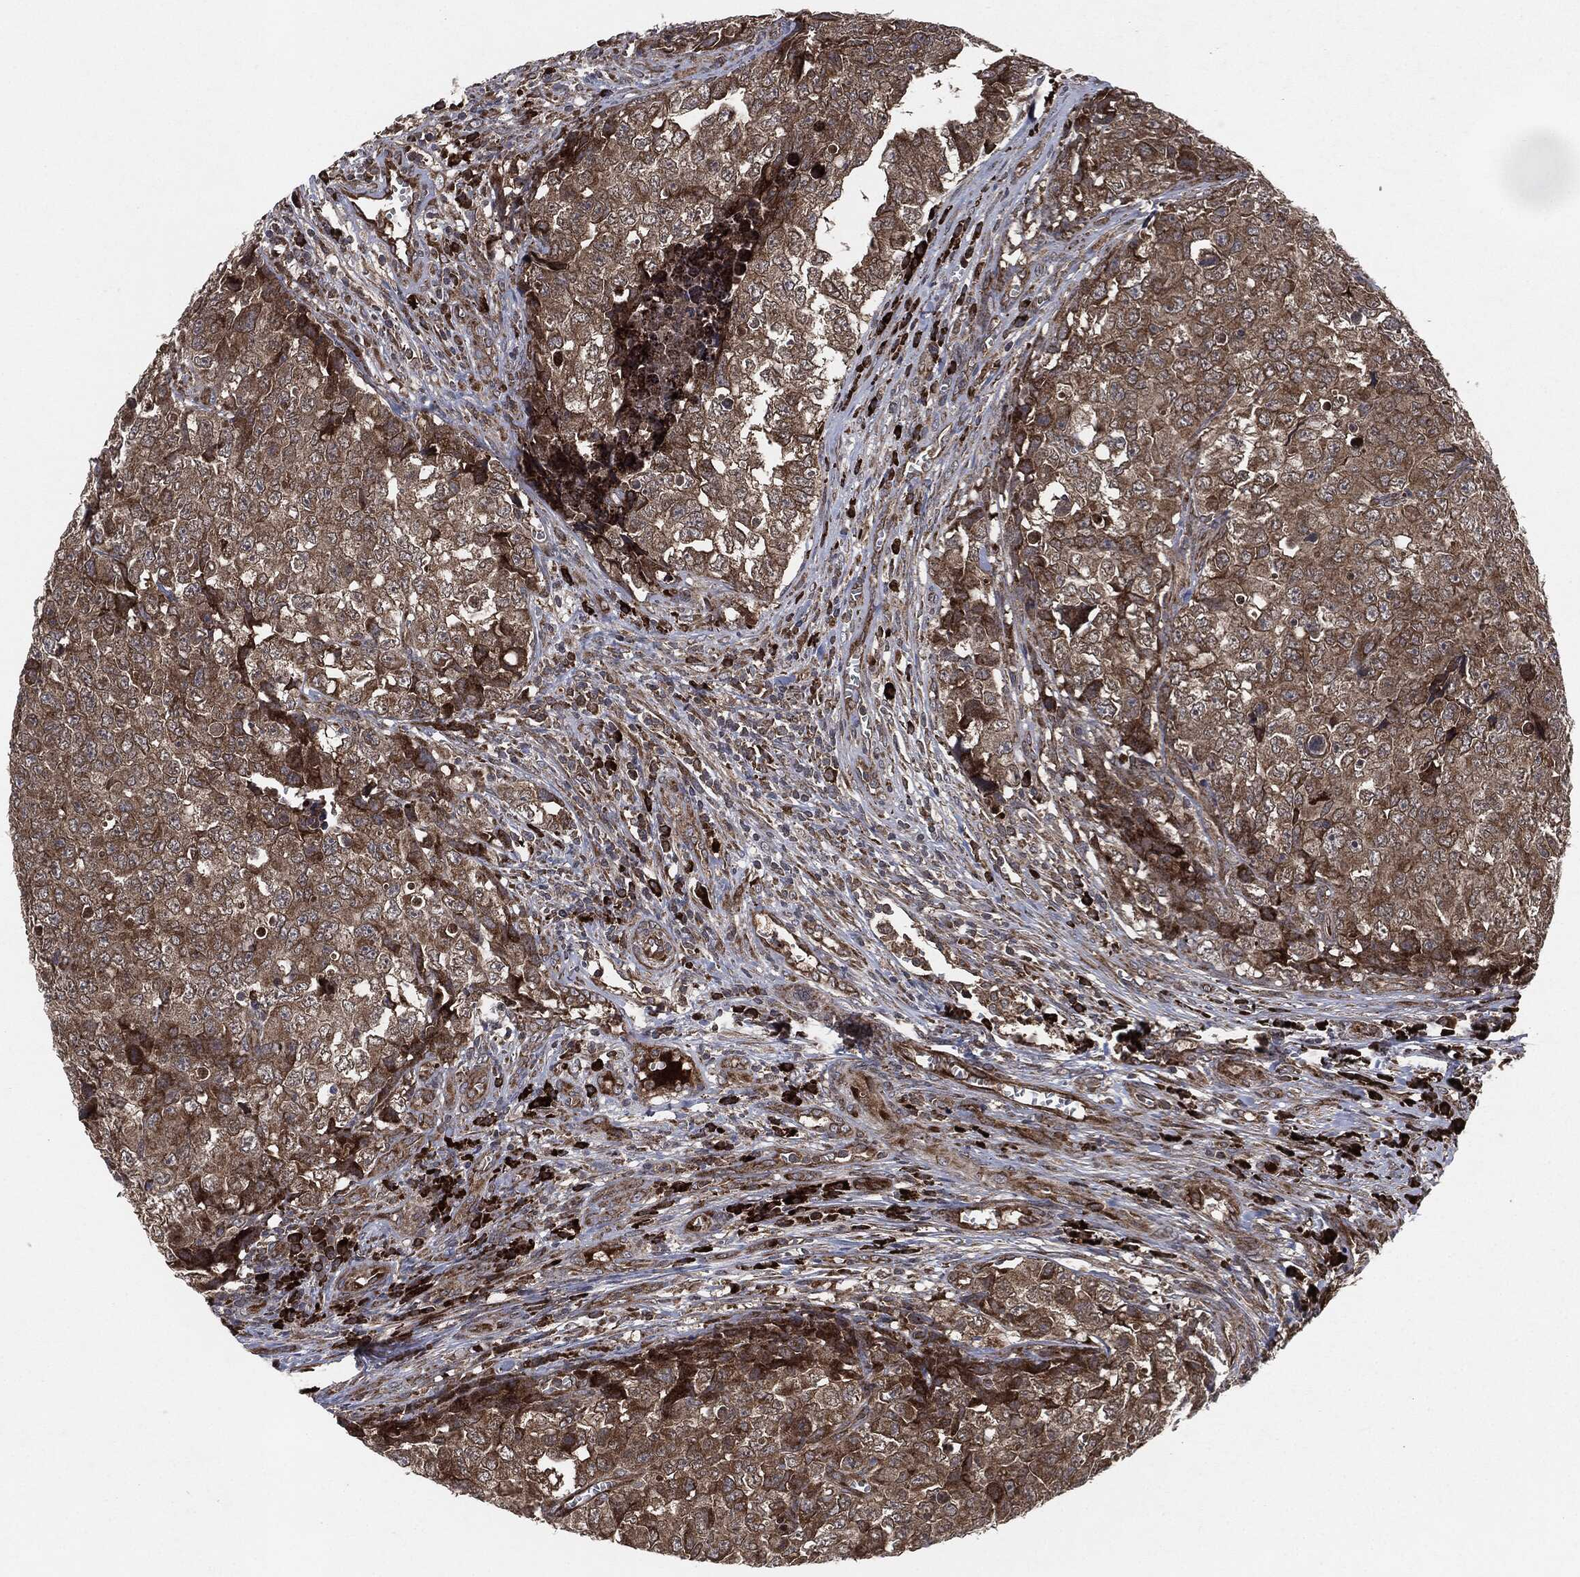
{"staining": {"intensity": "strong", "quantity": "<25%", "location": "cytoplasmic/membranous"}, "tissue": "testis cancer", "cell_type": "Tumor cells", "image_type": "cancer", "snomed": [{"axis": "morphology", "description": "Carcinoma, Embryonal, NOS"}, {"axis": "topography", "description": "Testis"}], "caption": "Protein staining shows strong cytoplasmic/membranous staining in about <25% of tumor cells in testis embryonal carcinoma.", "gene": "RAF1", "patient": {"sex": "male", "age": 23}}